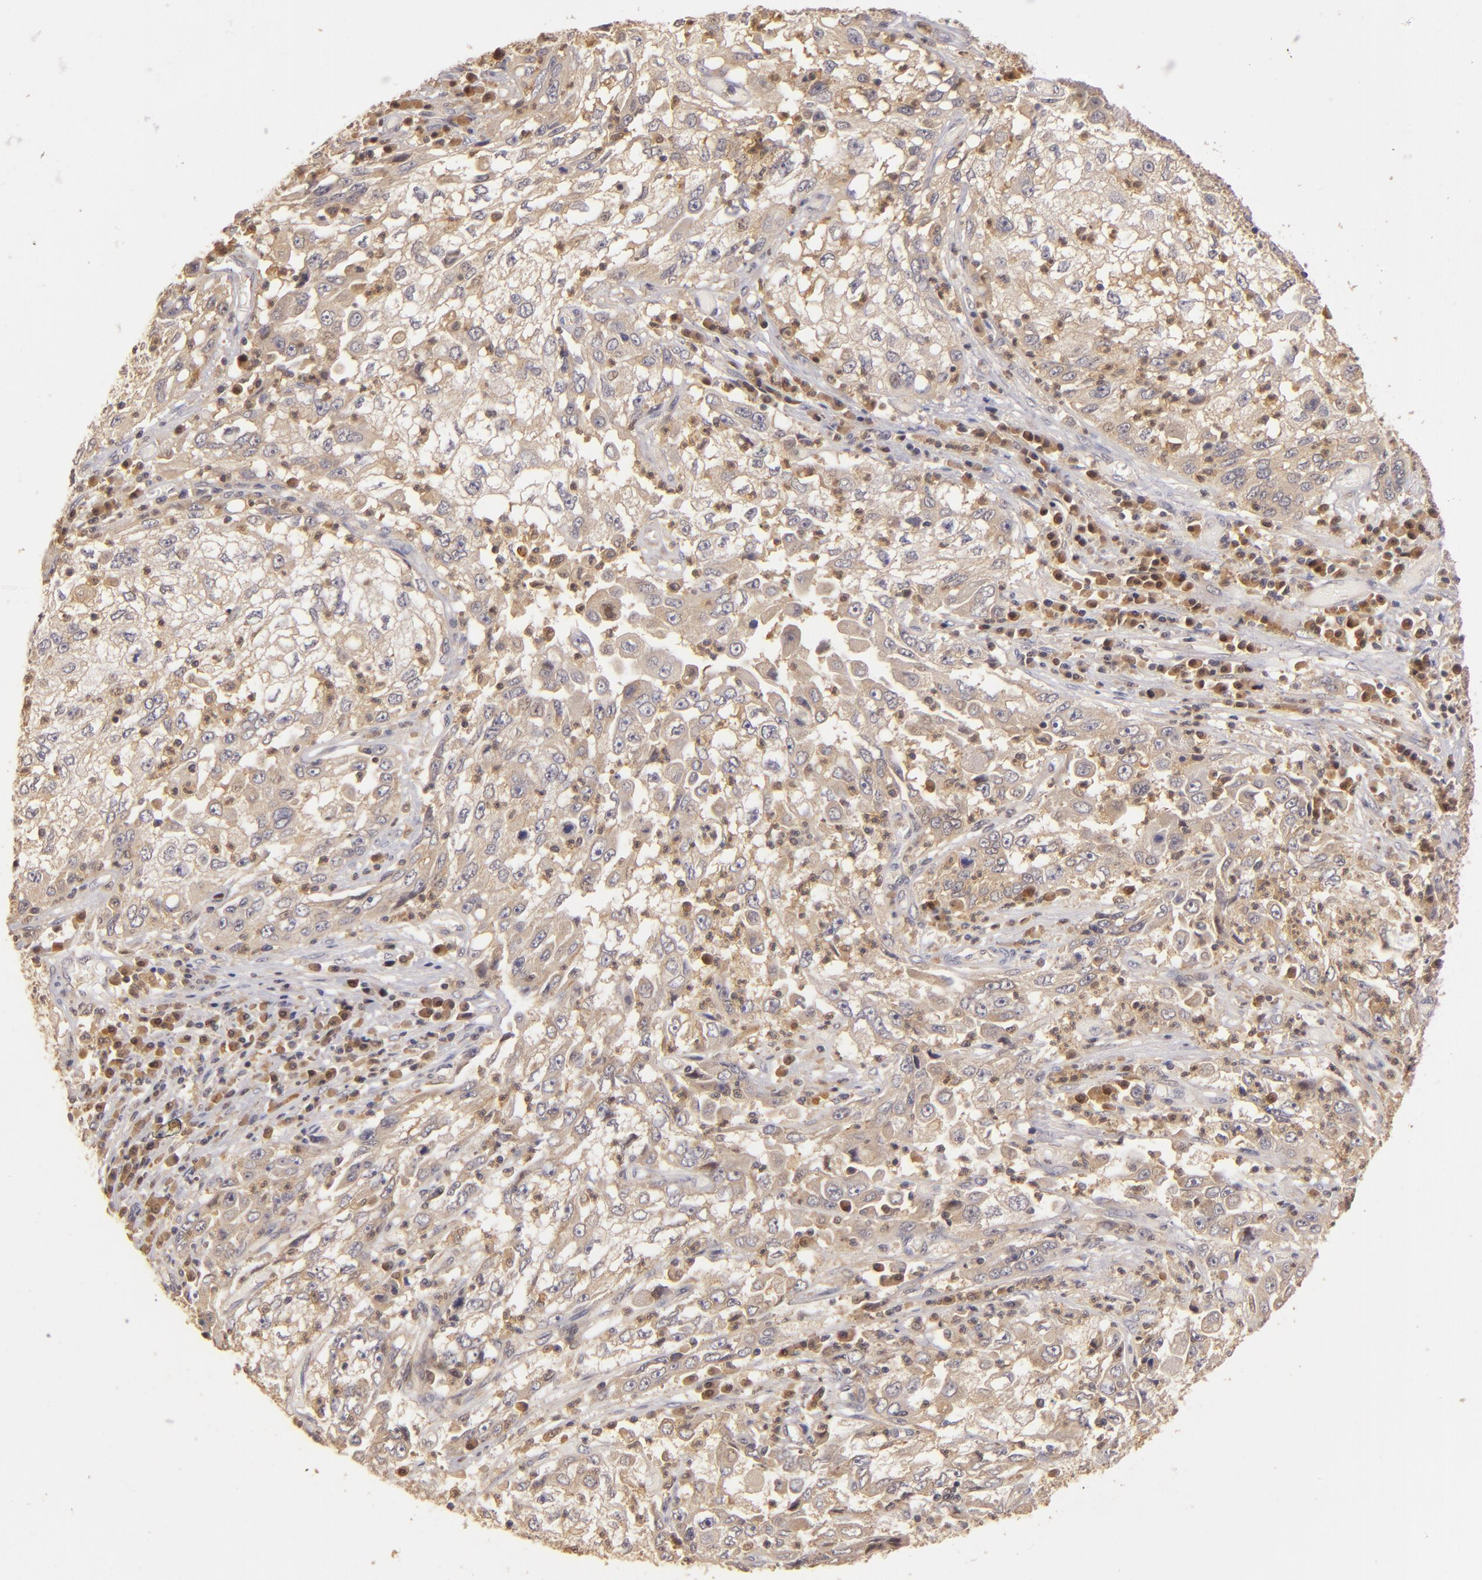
{"staining": {"intensity": "moderate", "quantity": ">75%", "location": "cytoplasmic/membranous"}, "tissue": "cervical cancer", "cell_type": "Tumor cells", "image_type": "cancer", "snomed": [{"axis": "morphology", "description": "Squamous cell carcinoma, NOS"}, {"axis": "topography", "description": "Cervix"}], "caption": "This micrograph reveals immunohistochemistry staining of human cervical cancer, with medium moderate cytoplasmic/membranous staining in about >75% of tumor cells.", "gene": "PRKCD", "patient": {"sex": "female", "age": 36}}